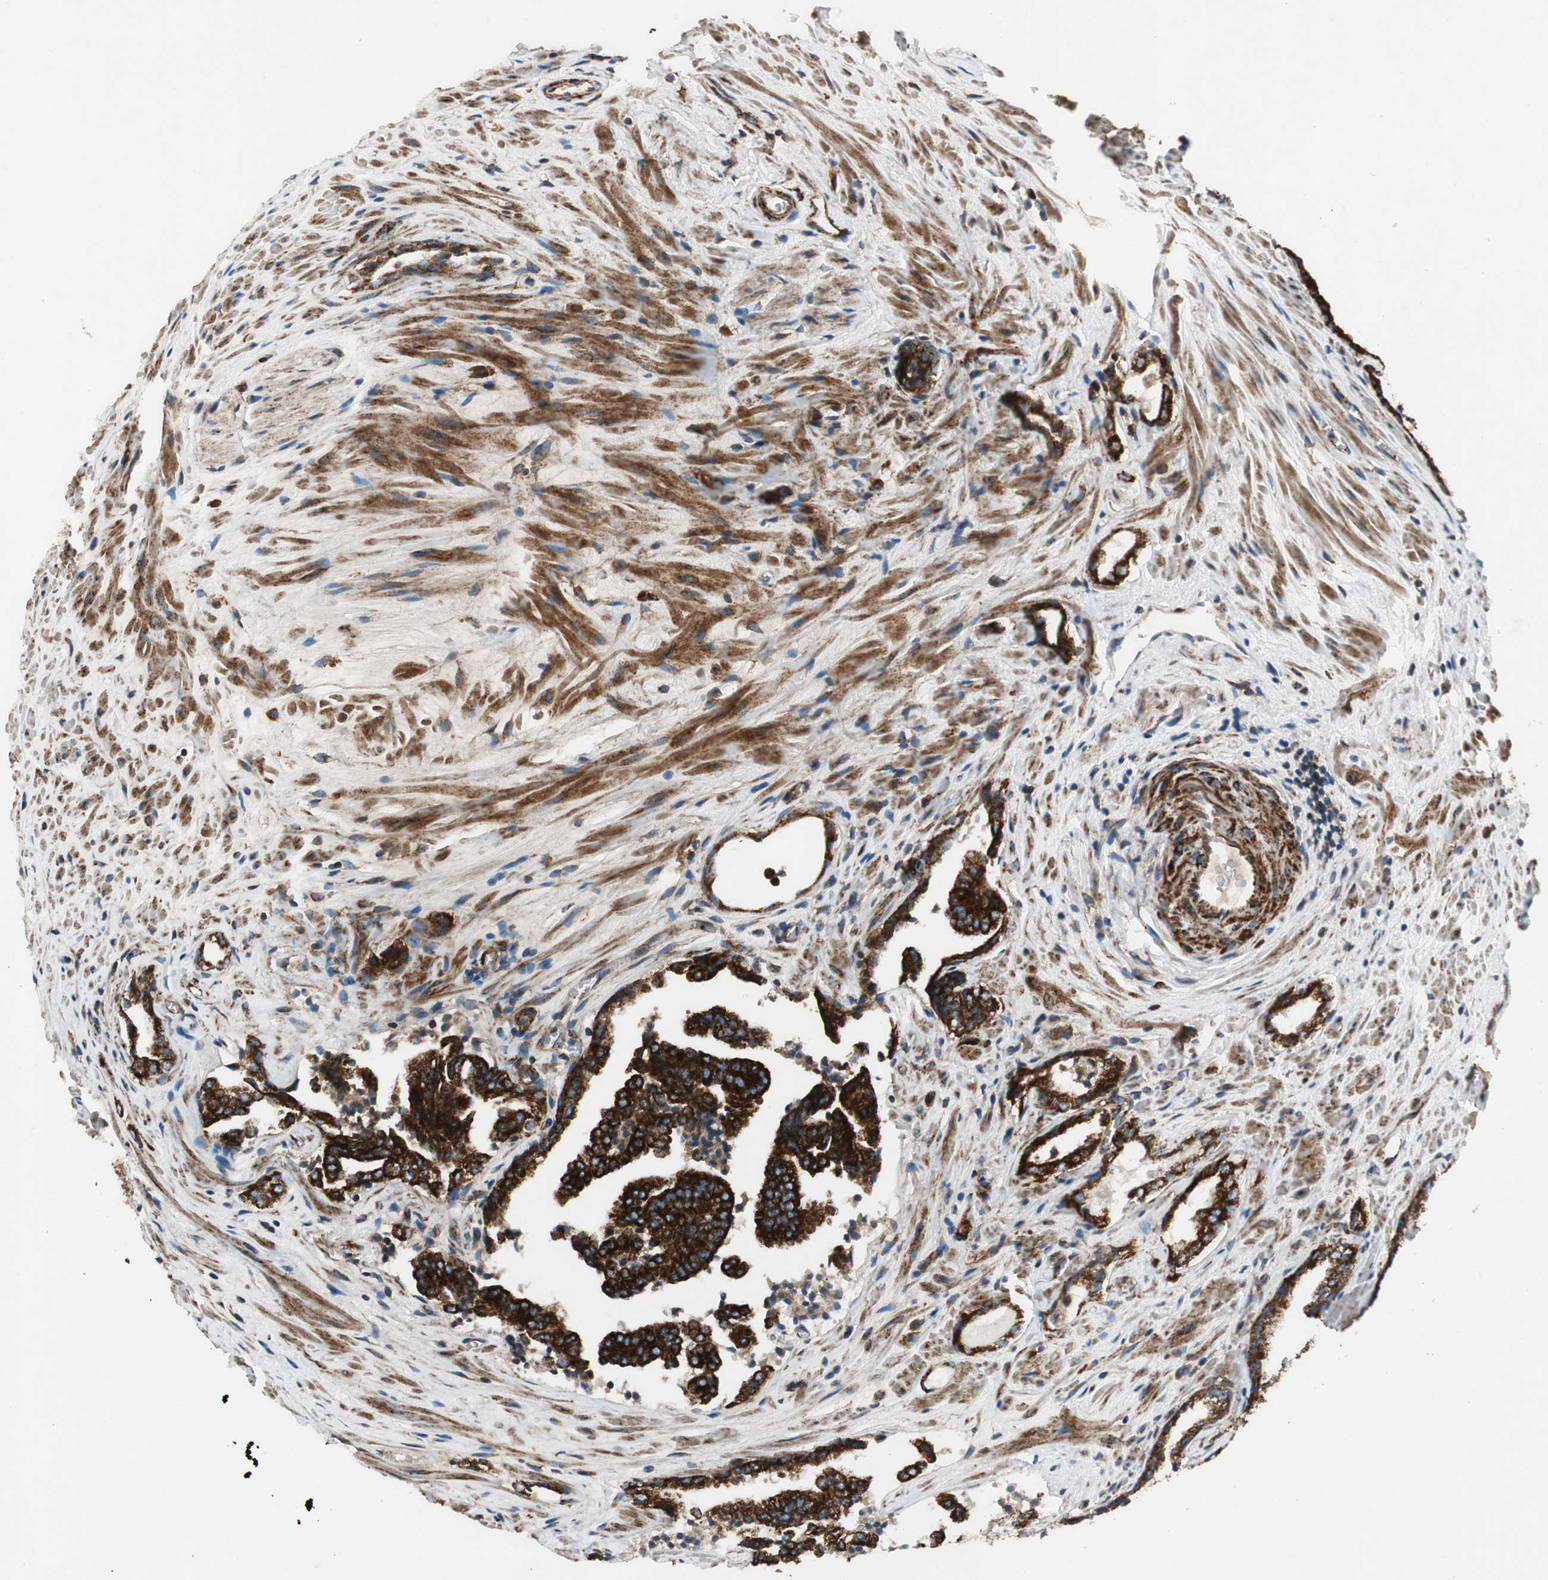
{"staining": {"intensity": "strong", "quantity": ">75%", "location": "cytoplasmic/membranous"}, "tissue": "prostate cancer", "cell_type": "Tumor cells", "image_type": "cancer", "snomed": [{"axis": "morphology", "description": "Adenocarcinoma, Low grade"}, {"axis": "topography", "description": "Prostate"}], "caption": "Immunohistochemistry (IHC) (DAB) staining of prostate cancer (low-grade adenocarcinoma) displays strong cytoplasmic/membranous protein expression in approximately >75% of tumor cells. Immunohistochemistry stains the protein of interest in brown and the nuclei are stained blue.", "gene": "AKAP1", "patient": {"sex": "male", "age": 60}}